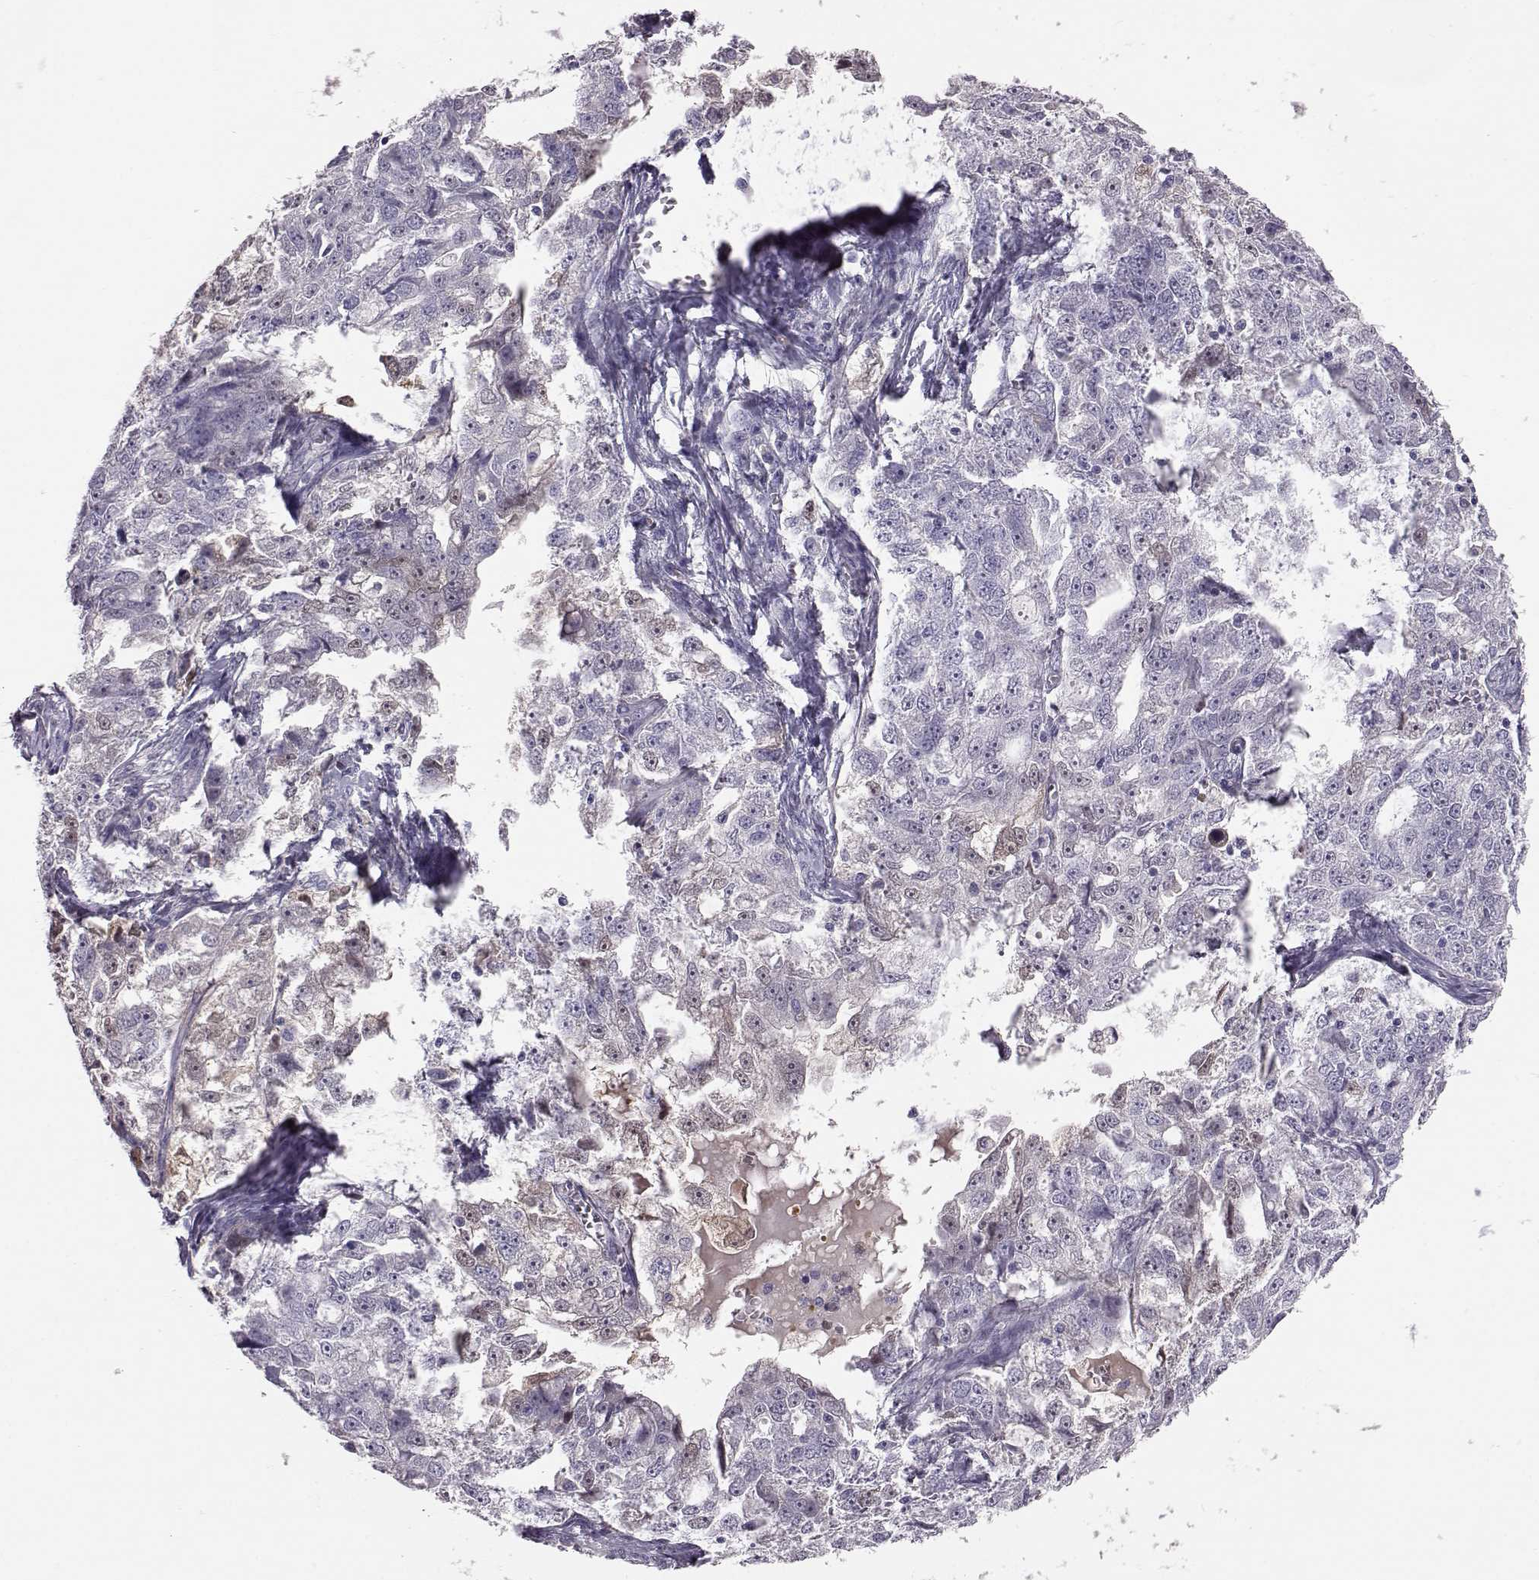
{"staining": {"intensity": "negative", "quantity": "none", "location": "none"}, "tissue": "ovarian cancer", "cell_type": "Tumor cells", "image_type": "cancer", "snomed": [{"axis": "morphology", "description": "Cystadenocarcinoma, serous, NOS"}, {"axis": "topography", "description": "Ovary"}], "caption": "Micrograph shows no significant protein positivity in tumor cells of ovarian cancer.", "gene": "ADGRG5", "patient": {"sex": "female", "age": 51}}